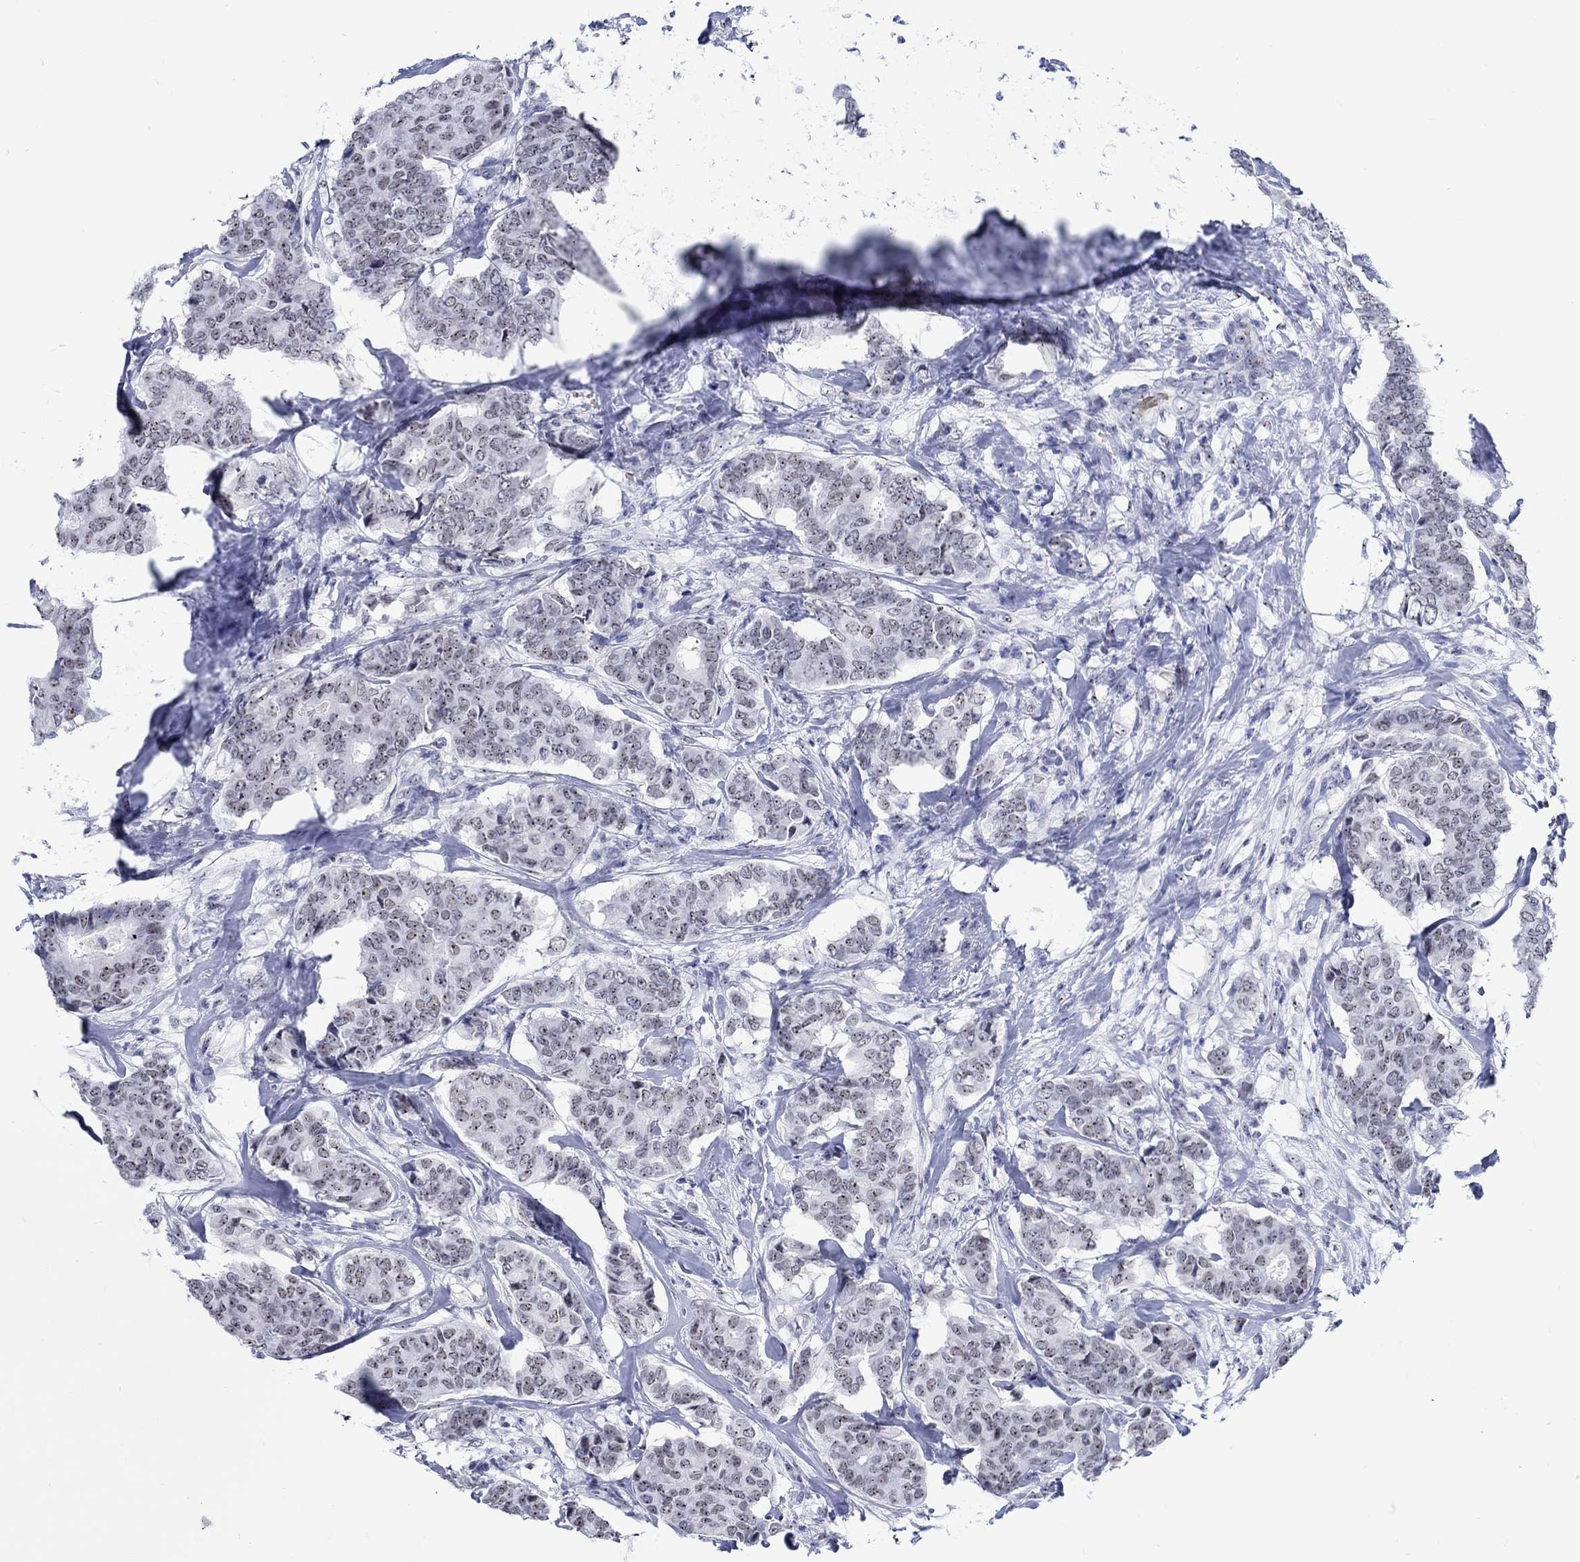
{"staining": {"intensity": "moderate", "quantity": "25%-75%", "location": "nuclear"}, "tissue": "breast cancer", "cell_type": "Tumor cells", "image_type": "cancer", "snomed": [{"axis": "morphology", "description": "Duct carcinoma"}, {"axis": "topography", "description": "Breast"}], "caption": "This histopathology image reveals invasive ductal carcinoma (breast) stained with immunohistochemistry (IHC) to label a protein in brown. The nuclear of tumor cells show moderate positivity for the protein. Nuclei are counter-stained blue.", "gene": "ZNF446", "patient": {"sex": "female", "age": 75}}